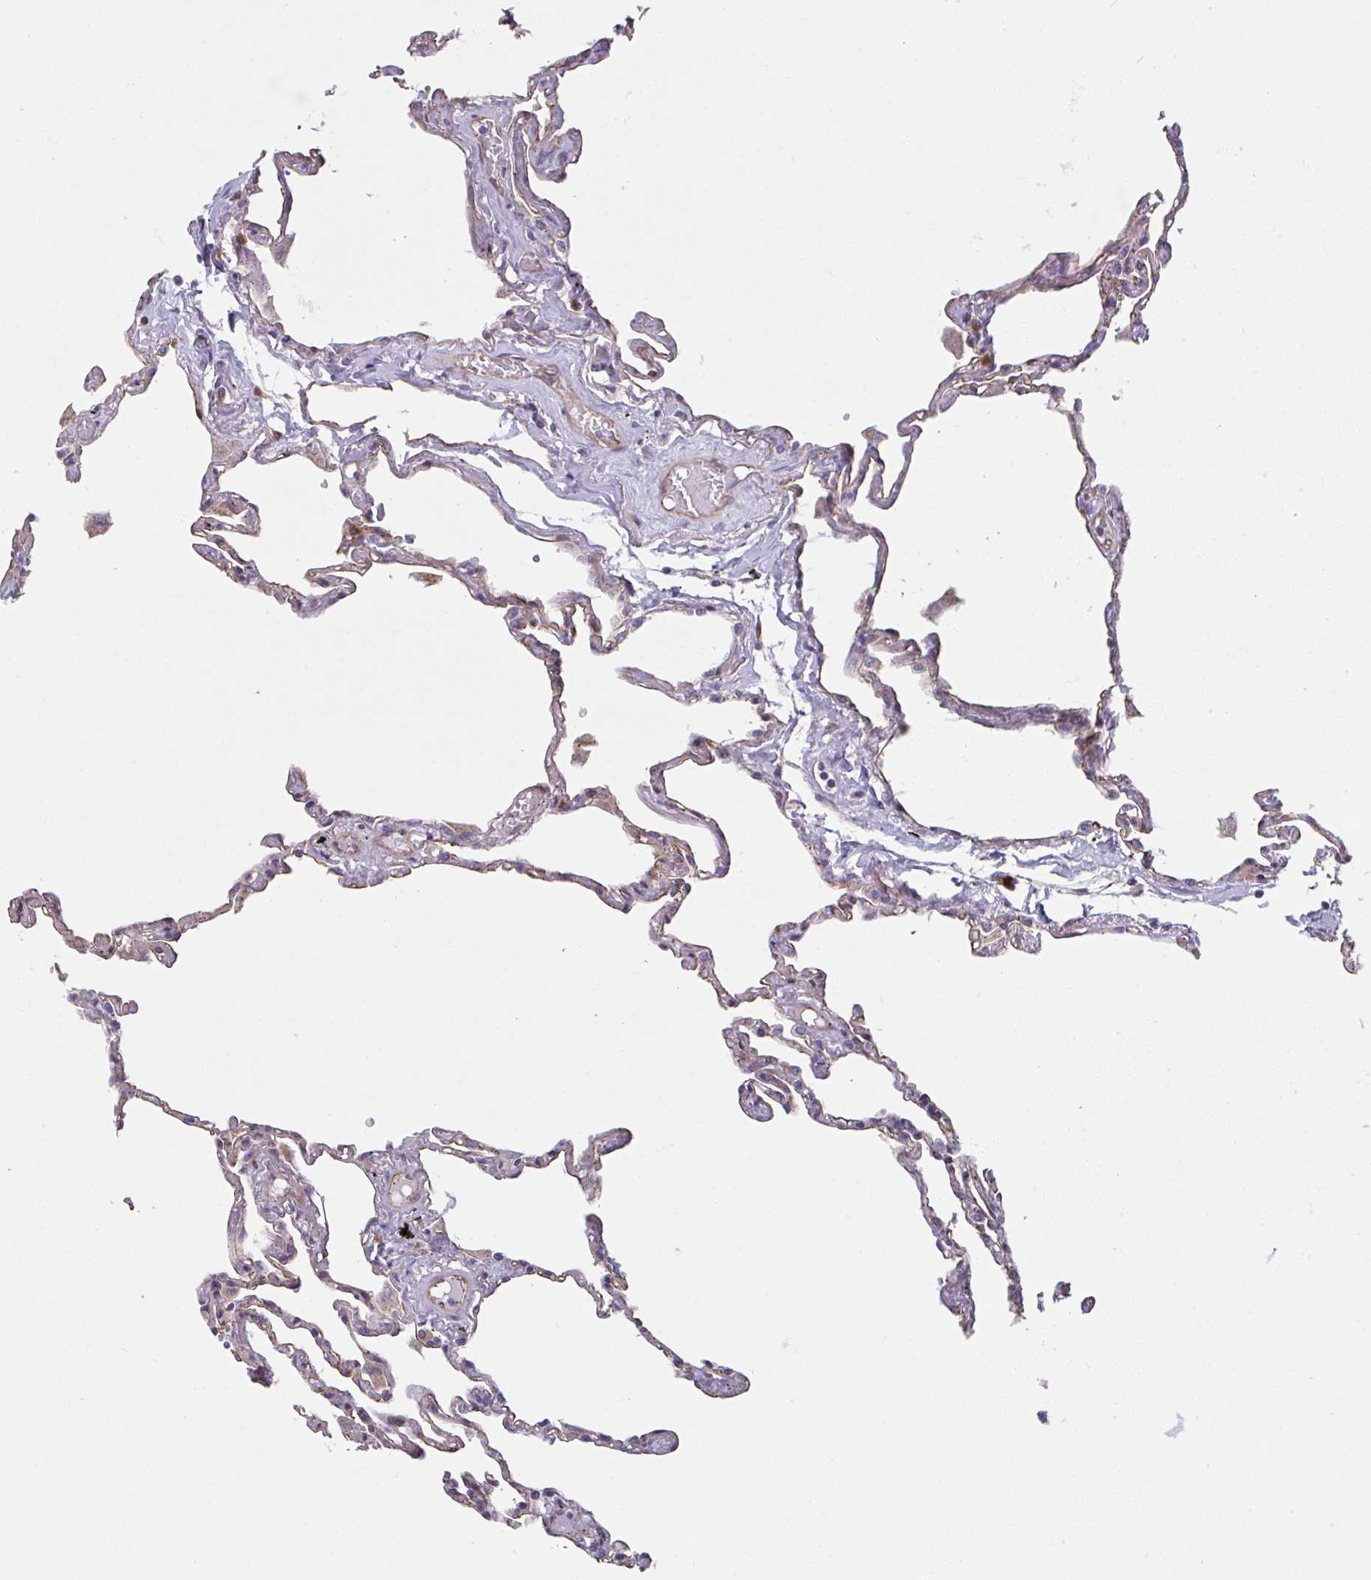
{"staining": {"intensity": "moderate", "quantity": "25%-75%", "location": "cytoplasmic/membranous"}, "tissue": "lung", "cell_type": "Alveolar cells", "image_type": "normal", "snomed": [{"axis": "morphology", "description": "Normal tissue, NOS"}, {"axis": "topography", "description": "Lung"}], "caption": "Unremarkable lung was stained to show a protein in brown. There is medium levels of moderate cytoplasmic/membranous expression in approximately 25%-75% of alveolar cells. (DAB = brown stain, brightfield microscopy at high magnification).", "gene": "TNFSF10", "patient": {"sex": "female", "age": 67}}